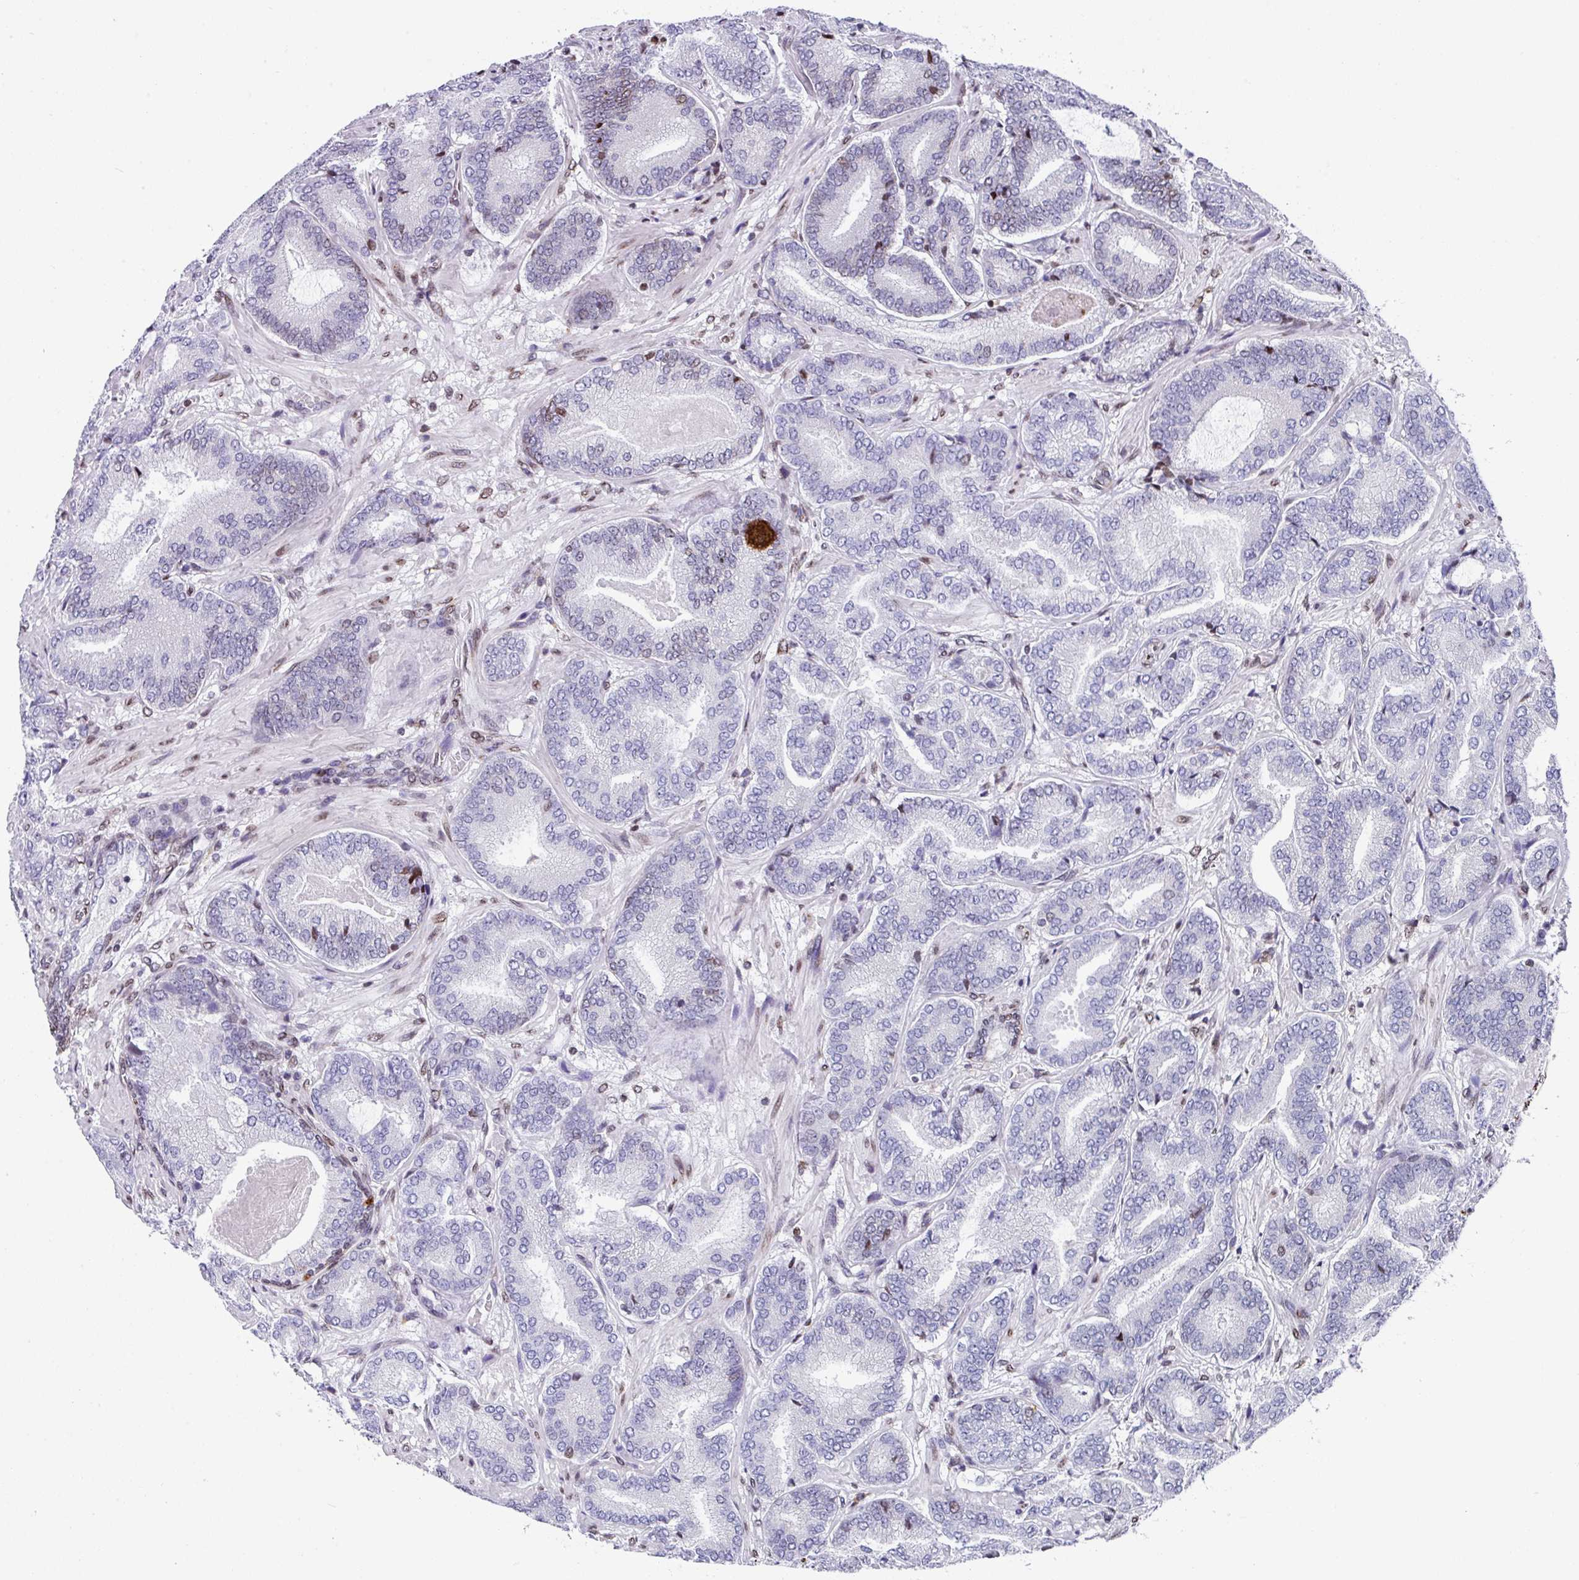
{"staining": {"intensity": "negative", "quantity": "none", "location": "none"}, "tissue": "prostate cancer", "cell_type": "Tumor cells", "image_type": "cancer", "snomed": [{"axis": "morphology", "description": "Adenocarcinoma, Low grade"}, {"axis": "topography", "description": "Prostate and seminal vesicle, NOS"}], "caption": "Image shows no protein expression in tumor cells of prostate adenocarcinoma (low-grade) tissue. (DAB IHC visualized using brightfield microscopy, high magnification).", "gene": "TCF3", "patient": {"sex": "male", "age": 61}}